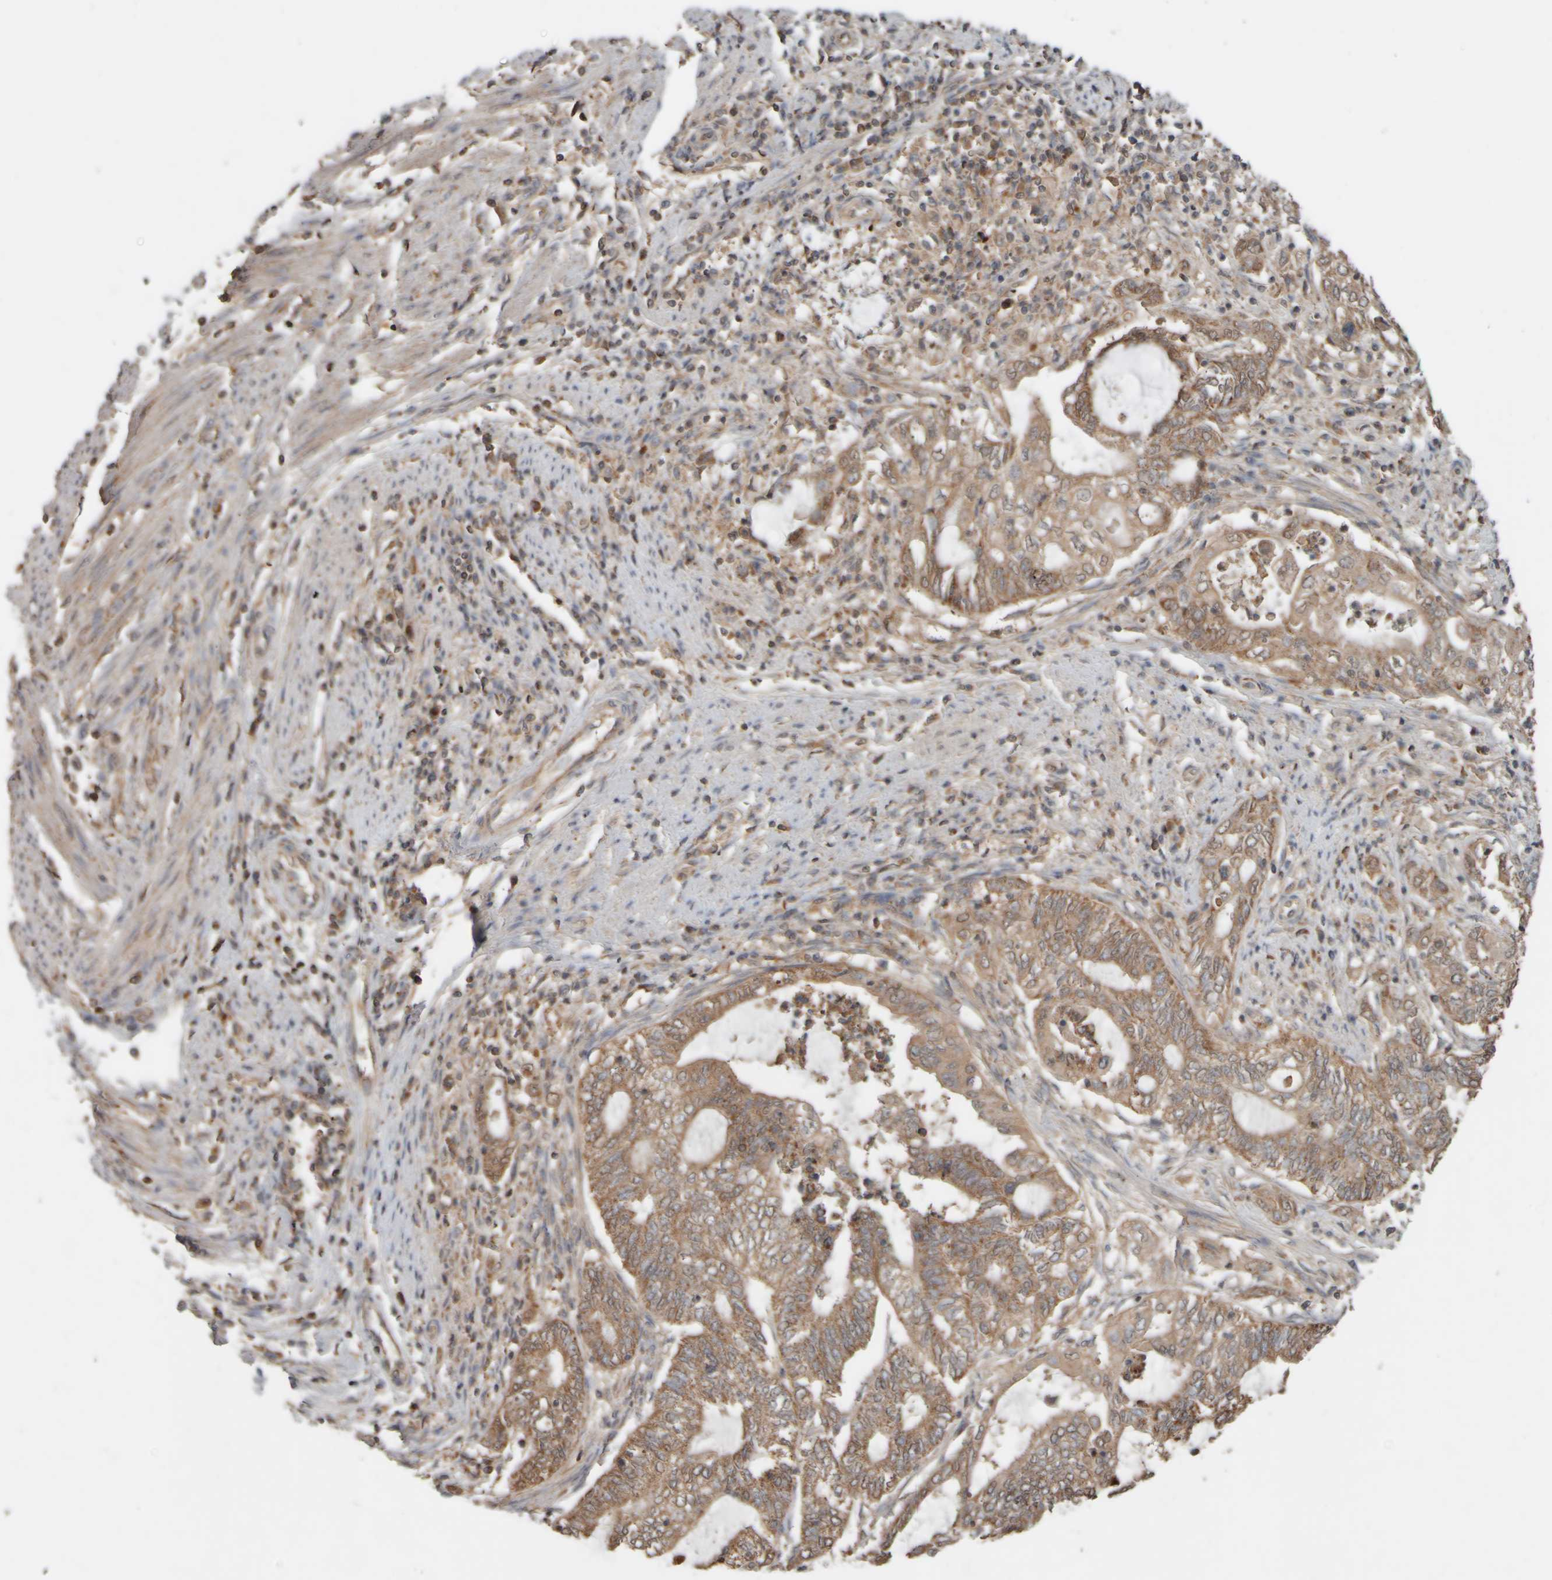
{"staining": {"intensity": "moderate", "quantity": ">75%", "location": "cytoplasmic/membranous"}, "tissue": "endometrial cancer", "cell_type": "Tumor cells", "image_type": "cancer", "snomed": [{"axis": "morphology", "description": "Adenocarcinoma, NOS"}, {"axis": "topography", "description": "Uterus"}, {"axis": "topography", "description": "Endometrium"}], "caption": "Human adenocarcinoma (endometrial) stained for a protein (brown) reveals moderate cytoplasmic/membranous positive expression in approximately >75% of tumor cells.", "gene": "EIF2B3", "patient": {"sex": "female", "age": 70}}